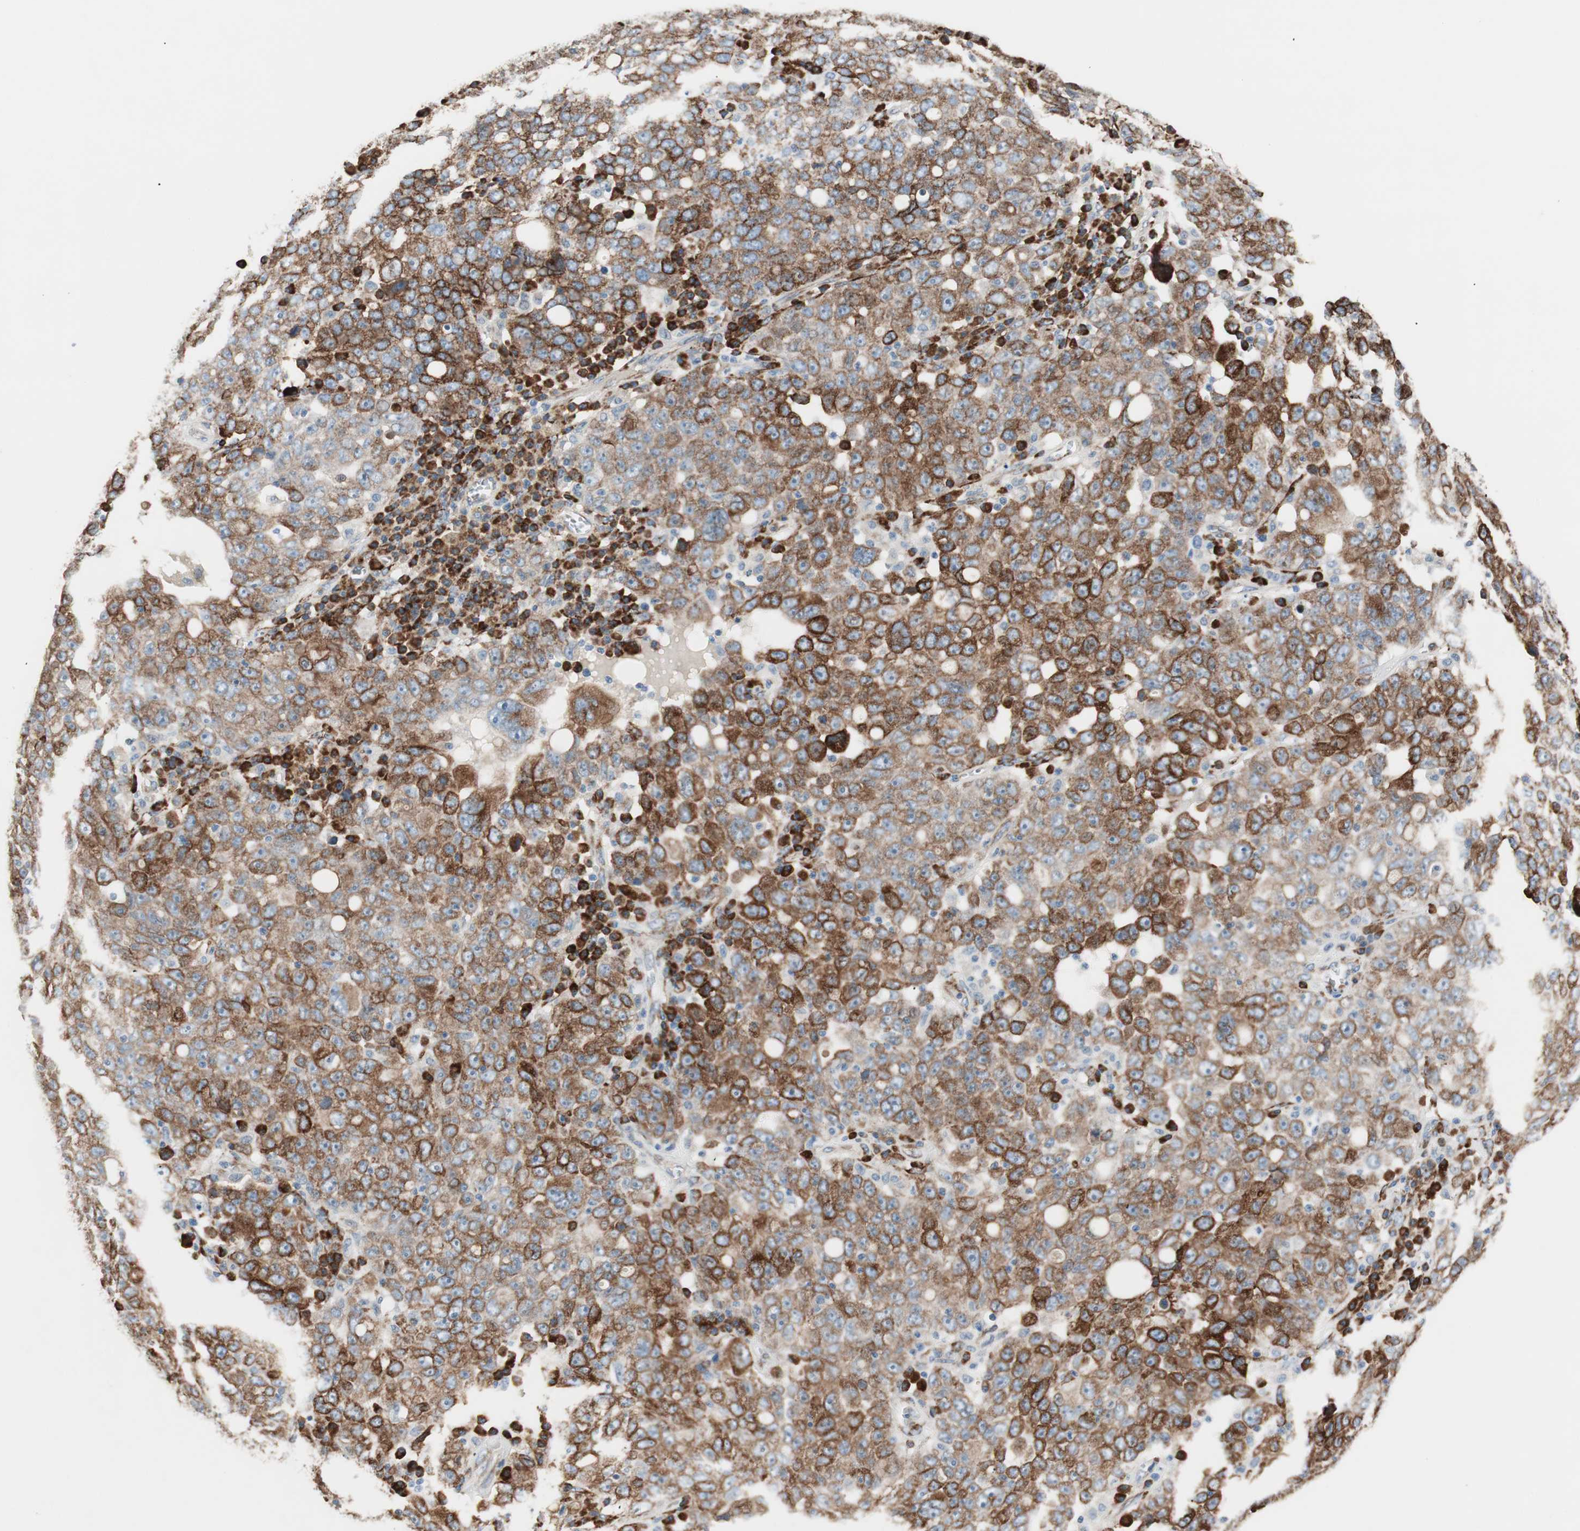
{"staining": {"intensity": "moderate", "quantity": ">75%", "location": "cytoplasmic/membranous"}, "tissue": "ovarian cancer", "cell_type": "Tumor cells", "image_type": "cancer", "snomed": [{"axis": "morphology", "description": "Carcinoma, endometroid"}, {"axis": "topography", "description": "Ovary"}], "caption": "DAB immunohistochemical staining of ovarian cancer reveals moderate cytoplasmic/membranous protein positivity in about >75% of tumor cells.", "gene": "P4HTM", "patient": {"sex": "female", "age": 62}}